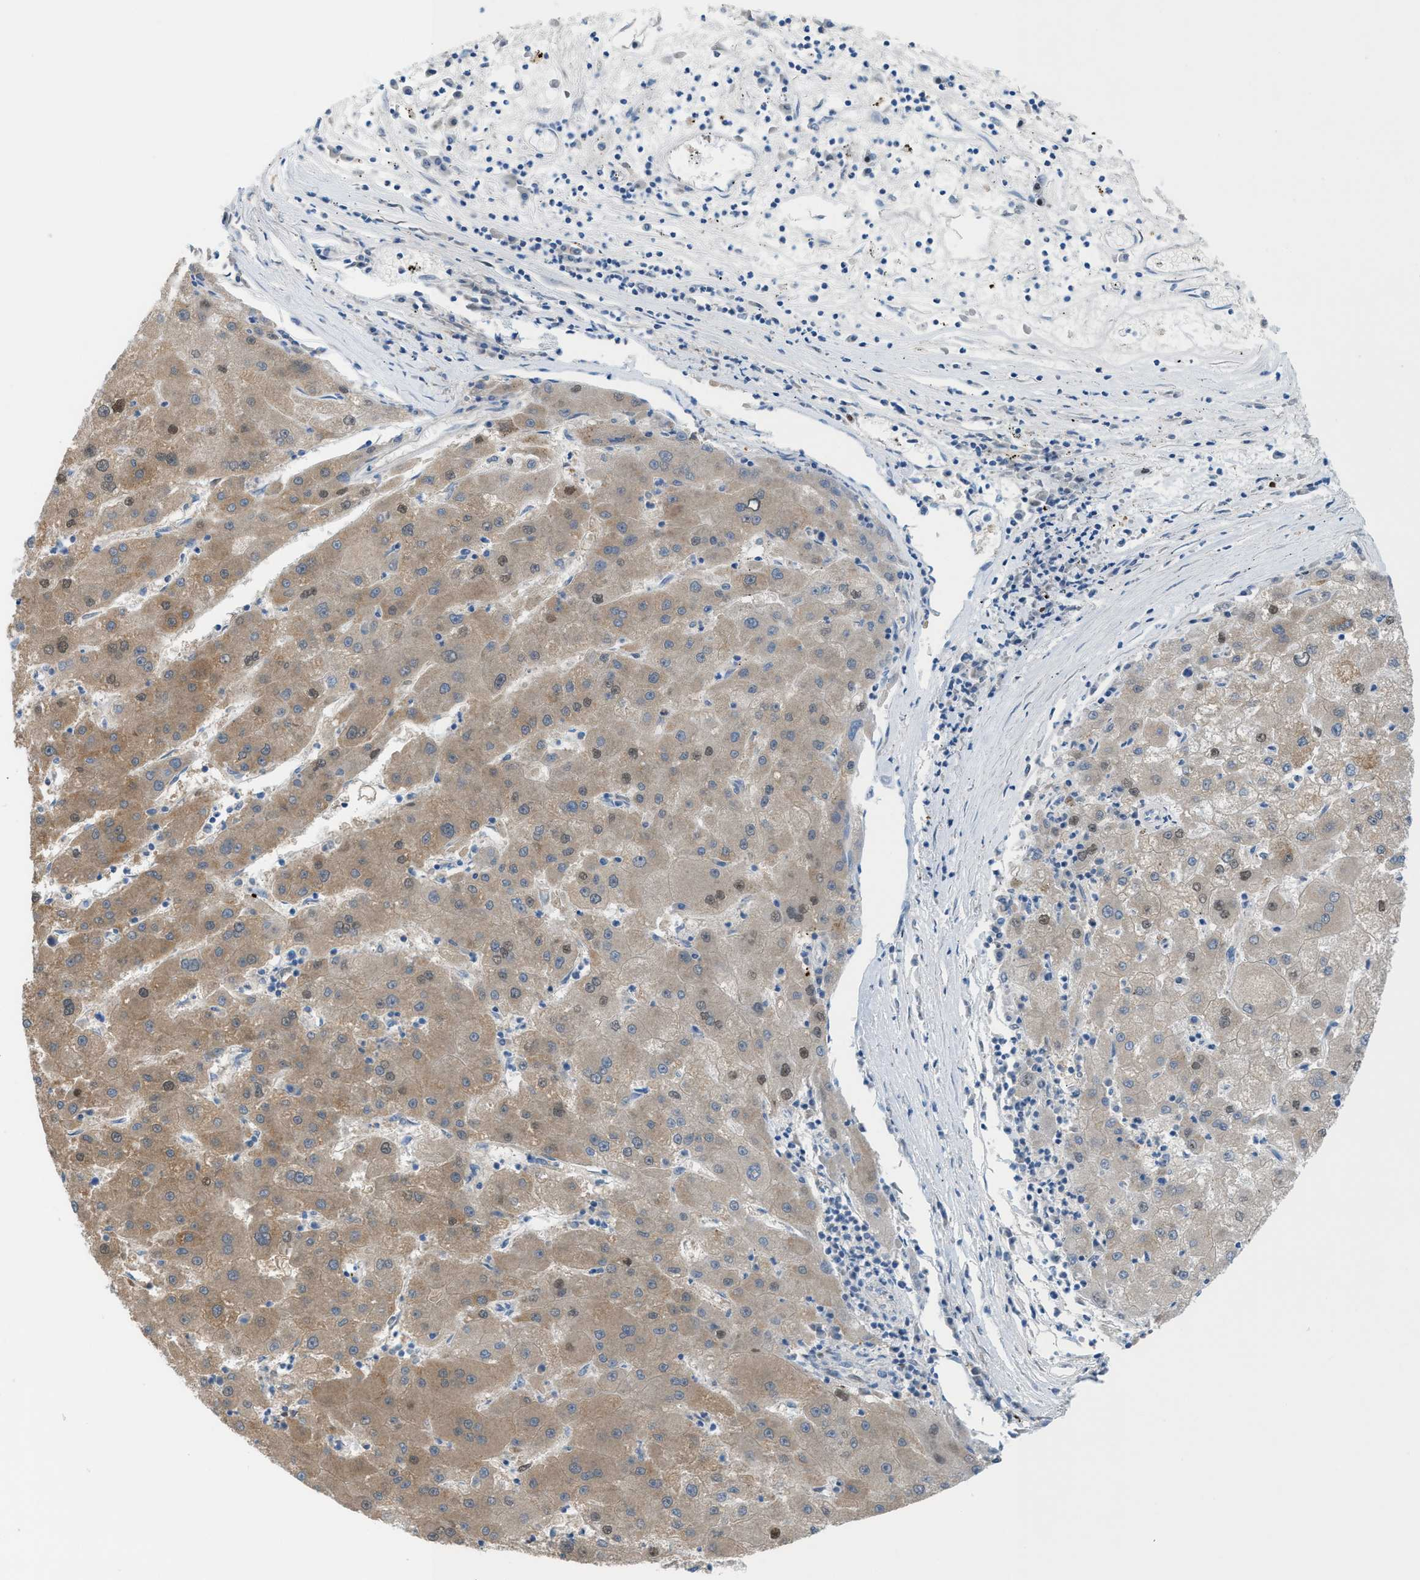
{"staining": {"intensity": "moderate", "quantity": "<25%", "location": "cytoplasmic/membranous,nuclear"}, "tissue": "liver cancer", "cell_type": "Tumor cells", "image_type": "cancer", "snomed": [{"axis": "morphology", "description": "Carcinoma, Hepatocellular, NOS"}, {"axis": "topography", "description": "Liver"}], "caption": "This image exhibits immunohistochemistry (IHC) staining of human liver cancer (hepatocellular carcinoma), with low moderate cytoplasmic/membranous and nuclear positivity in approximately <25% of tumor cells.", "gene": "PPM1D", "patient": {"sex": "male", "age": 72}}